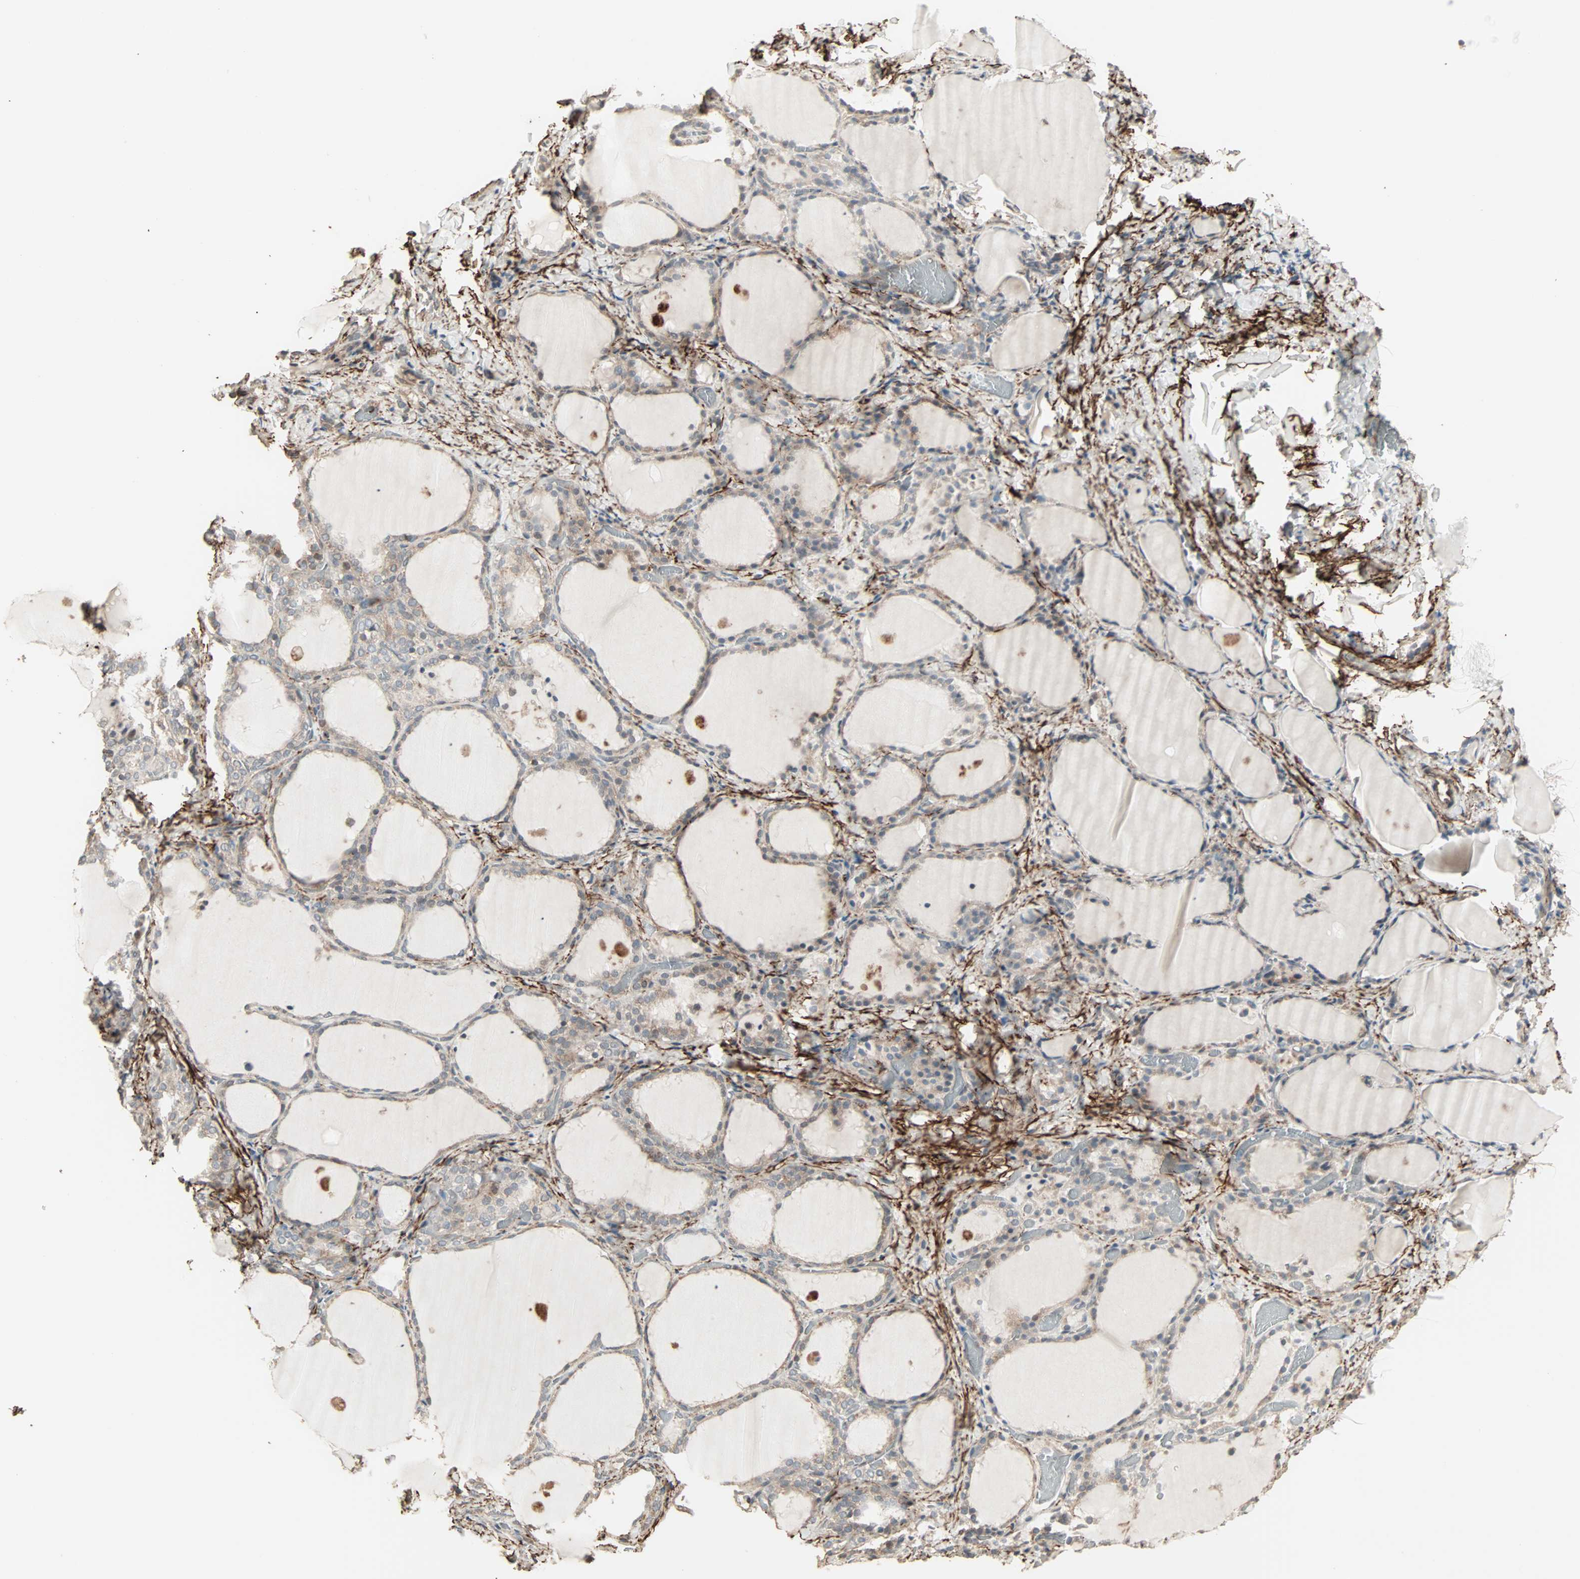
{"staining": {"intensity": "weak", "quantity": "25%-75%", "location": "cytoplasmic/membranous"}, "tissue": "thyroid gland", "cell_type": "Glandular cells", "image_type": "normal", "snomed": [{"axis": "morphology", "description": "Normal tissue, NOS"}, {"axis": "morphology", "description": "Papillary adenocarcinoma, NOS"}, {"axis": "topography", "description": "Thyroid gland"}], "caption": "IHC histopathology image of unremarkable human thyroid gland stained for a protein (brown), which exhibits low levels of weak cytoplasmic/membranous expression in approximately 25%-75% of glandular cells.", "gene": "CALCRL", "patient": {"sex": "female", "age": 30}}